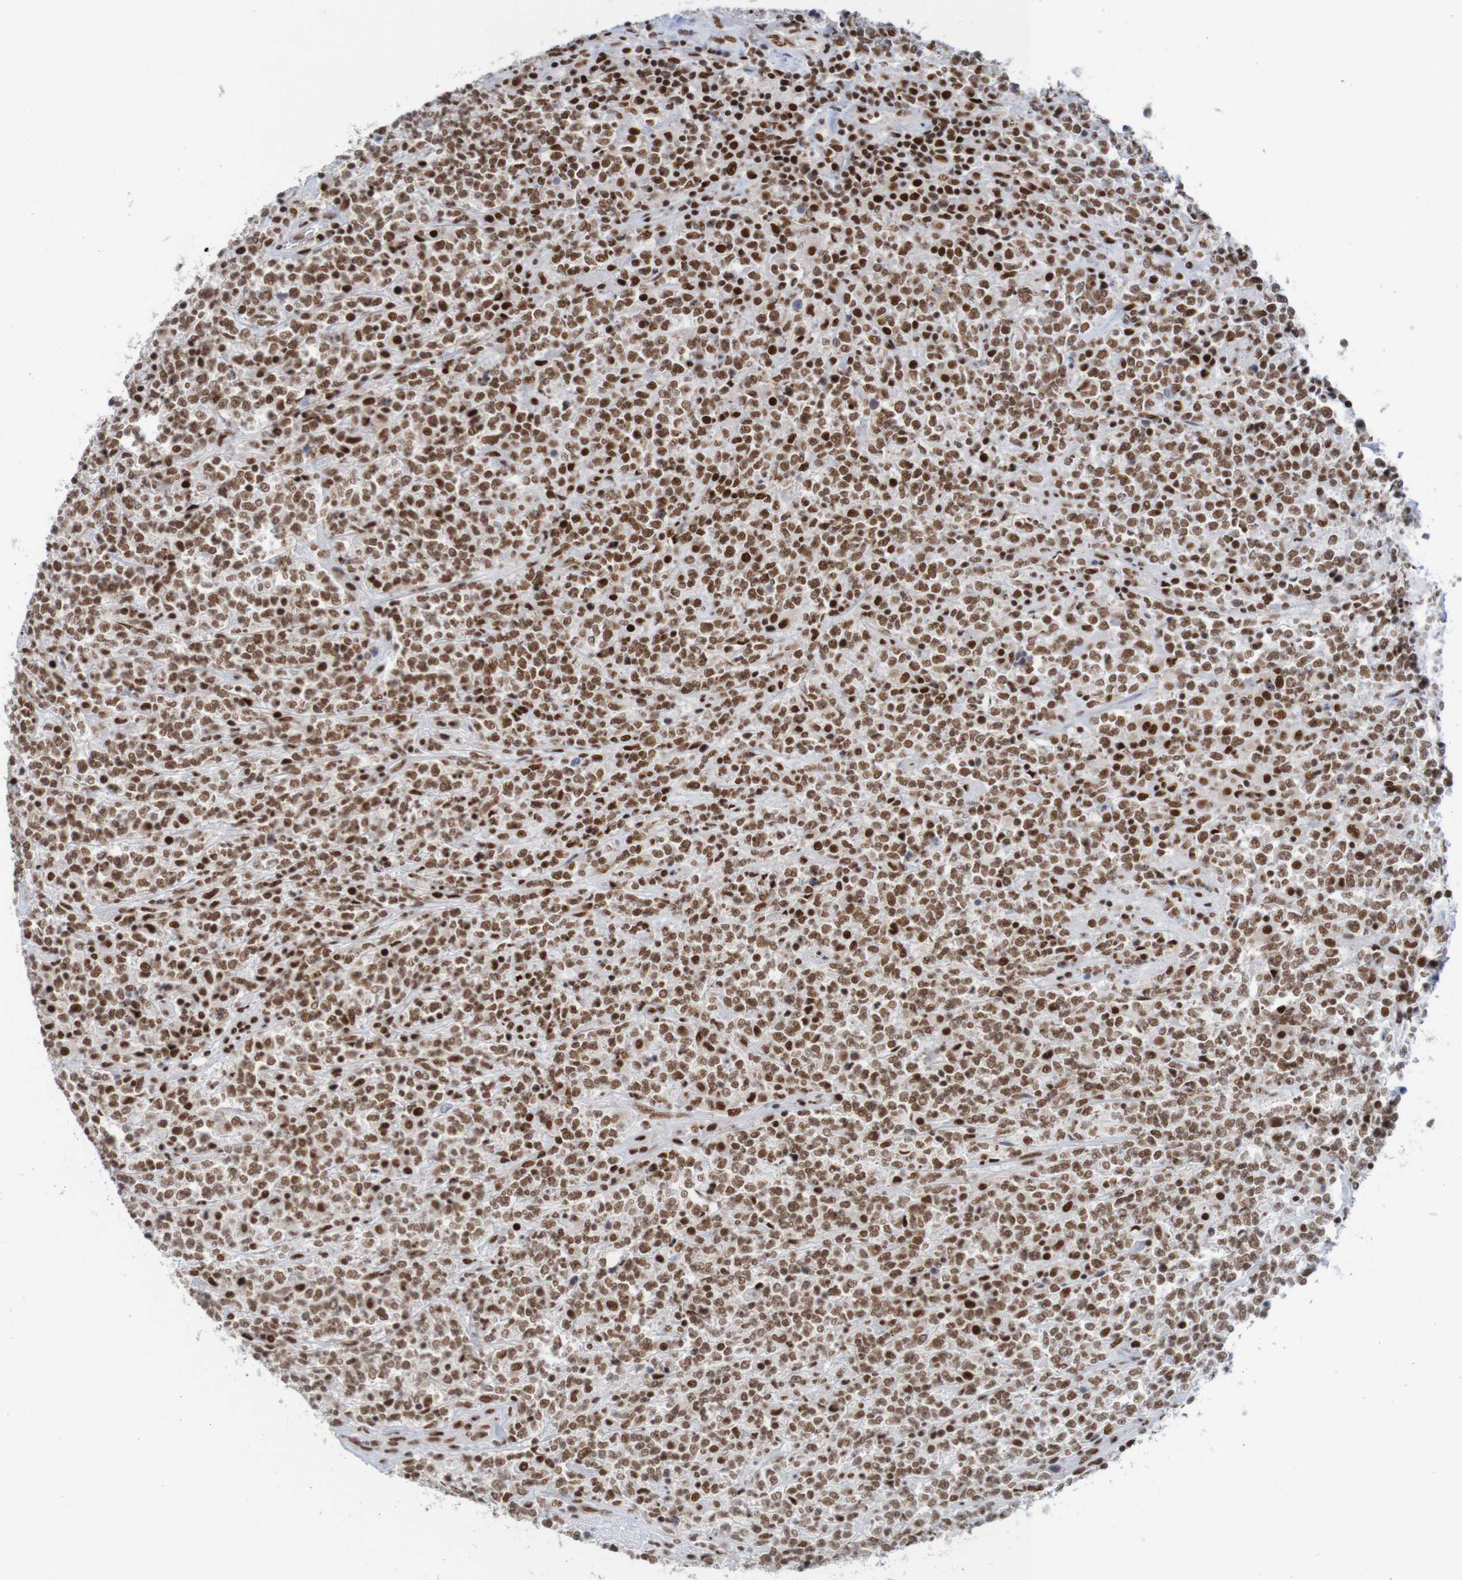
{"staining": {"intensity": "strong", "quantity": ">75%", "location": "nuclear"}, "tissue": "lymphoma", "cell_type": "Tumor cells", "image_type": "cancer", "snomed": [{"axis": "morphology", "description": "Malignant lymphoma, non-Hodgkin's type, High grade"}, {"axis": "topography", "description": "Soft tissue"}], "caption": "Tumor cells demonstrate high levels of strong nuclear expression in about >75% of cells in human malignant lymphoma, non-Hodgkin's type (high-grade).", "gene": "THRAP3", "patient": {"sex": "male", "age": 18}}